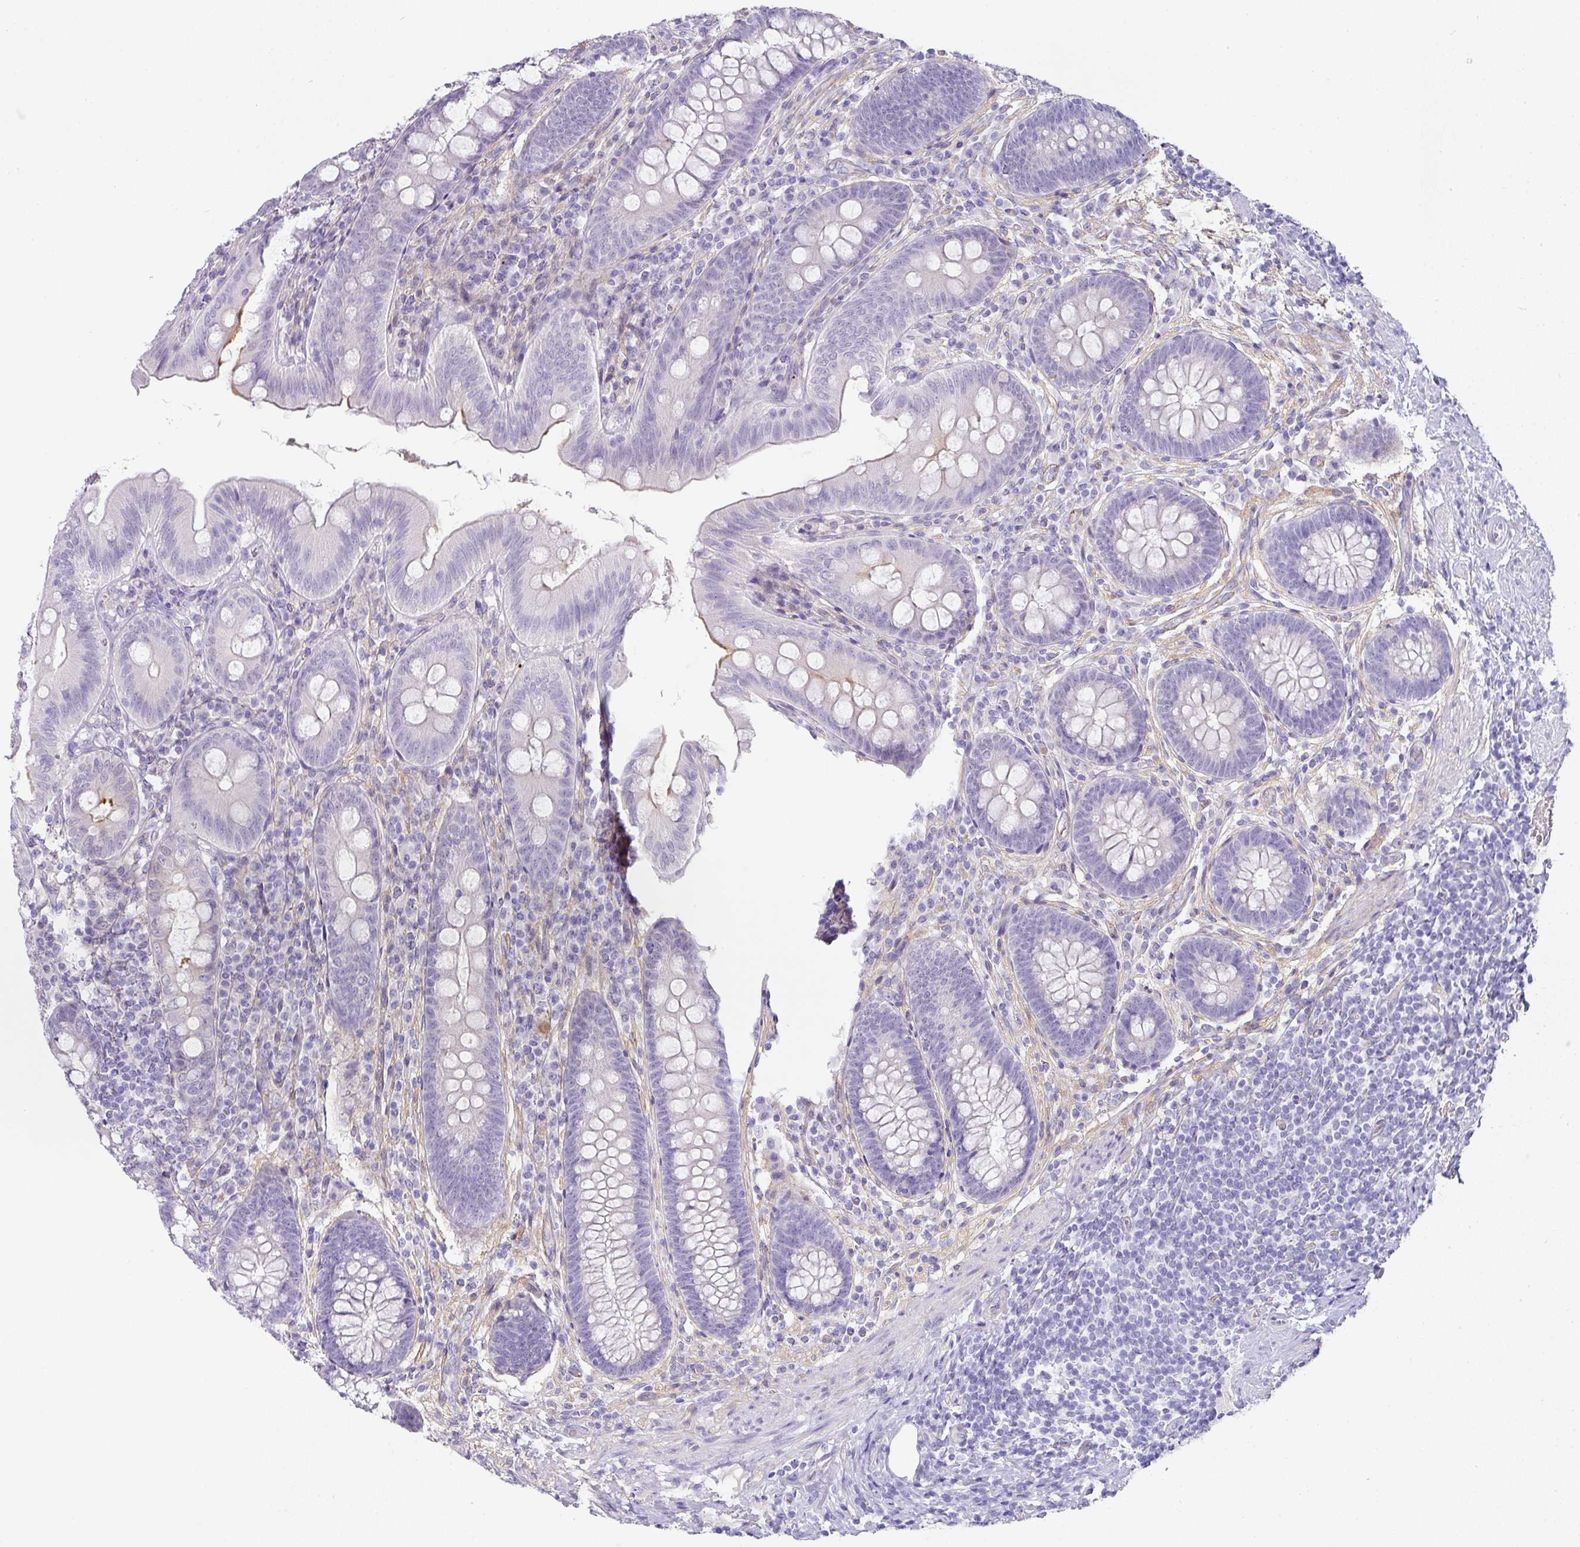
{"staining": {"intensity": "negative", "quantity": "none", "location": "none"}, "tissue": "appendix", "cell_type": "Glandular cells", "image_type": "normal", "snomed": [{"axis": "morphology", "description": "Normal tissue, NOS"}, {"axis": "topography", "description": "Appendix"}], "caption": "A high-resolution micrograph shows immunohistochemistry (IHC) staining of normal appendix, which shows no significant staining in glandular cells.", "gene": "OR52N1", "patient": {"sex": "male", "age": 71}}